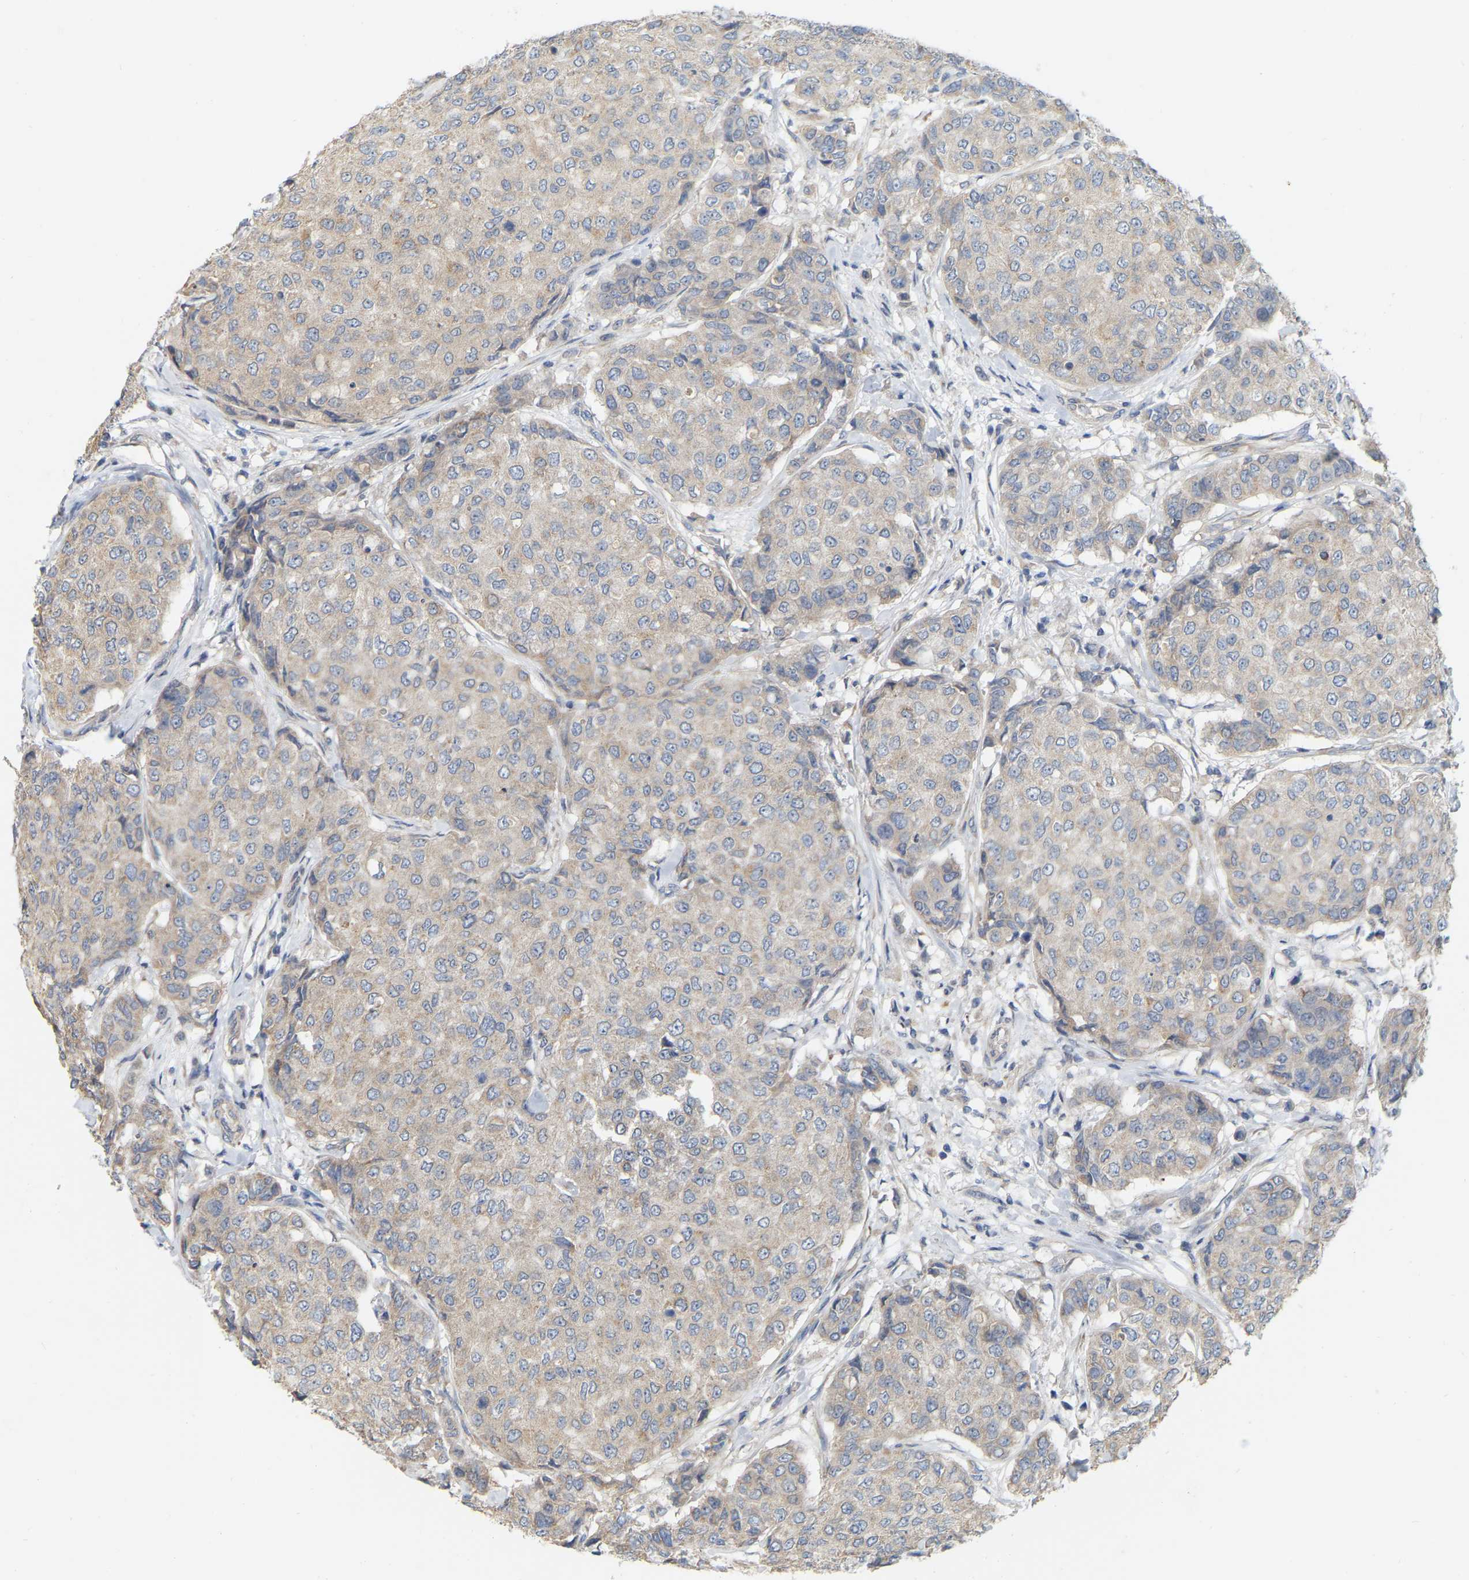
{"staining": {"intensity": "weak", "quantity": "25%-75%", "location": "cytoplasmic/membranous"}, "tissue": "breast cancer", "cell_type": "Tumor cells", "image_type": "cancer", "snomed": [{"axis": "morphology", "description": "Duct carcinoma"}, {"axis": "topography", "description": "Breast"}], "caption": "DAB immunohistochemical staining of human breast infiltrating ductal carcinoma demonstrates weak cytoplasmic/membranous protein positivity in approximately 25%-75% of tumor cells. The protein of interest is shown in brown color, while the nuclei are stained blue.", "gene": "SSH1", "patient": {"sex": "female", "age": 27}}